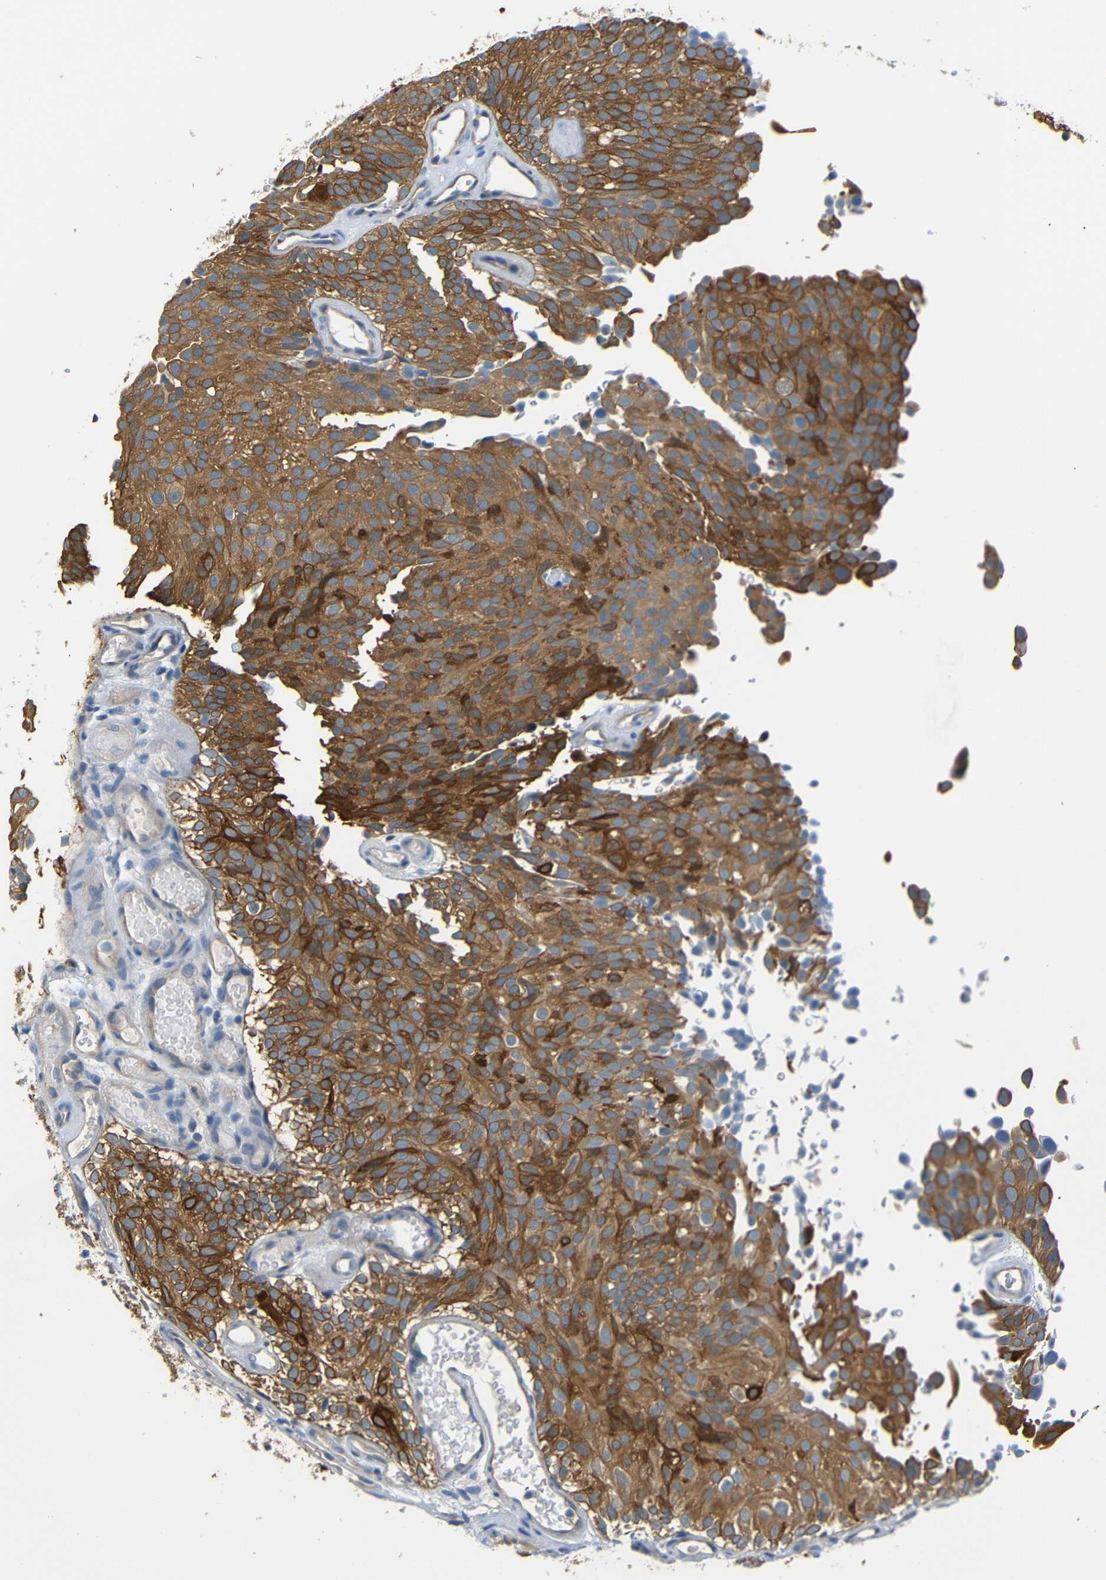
{"staining": {"intensity": "moderate", "quantity": ">75%", "location": "cytoplasmic/membranous"}, "tissue": "urothelial cancer", "cell_type": "Tumor cells", "image_type": "cancer", "snomed": [{"axis": "morphology", "description": "Urothelial carcinoma, Low grade"}, {"axis": "topography", "description": "Urinary bladder"}], "caption": "Moderate cytoplasmic/membranous protein staining is seen in approximately >75% of tumor cells in urothelial cancer.", "gene": "SFN", "patient": {"sex": "male", "age": 78}}